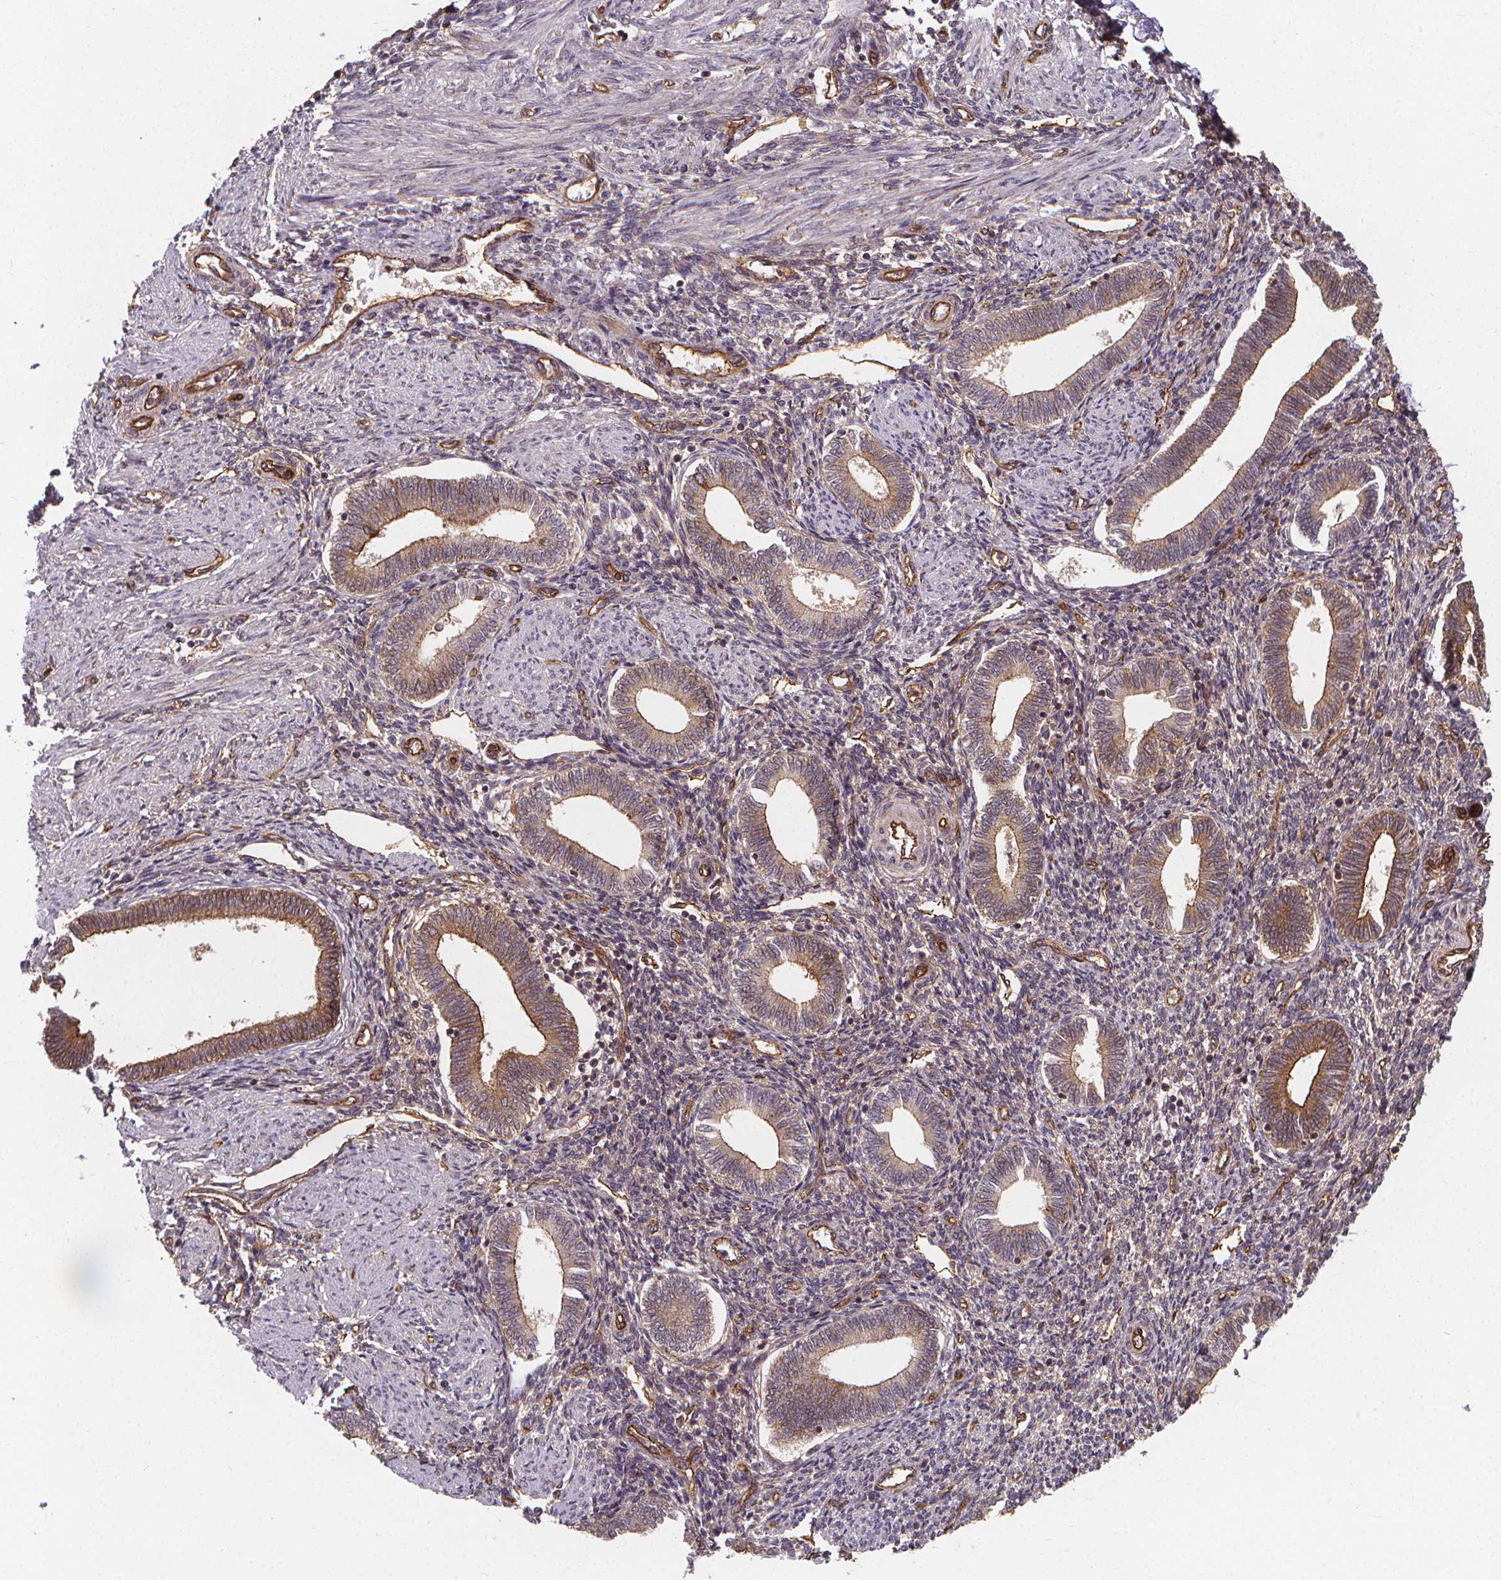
{"staining": {"intensity": "moderate", "quantity": "25%-75%", "location": "cytoplasmic/membranous"}, "tissue": "endometrium", "cell_type": "Cells in endometrial stroma", "image_type": "normal", "snomed": [{"axis": "morphology", "description": "Normal tissue, NOS"}, {"axis": "topography", "description": "Endometrium"}], "caption": "Protein staining of benign endometrium displays moderate cytoplasmic/membranous staining in about 25%-75% of cells in endometrial stroma. The protein of interest is shown in brown color, while the nuclei are stained blue.", "gene": "CLINT1", "patient": {"sex": "female", "age": 42}}